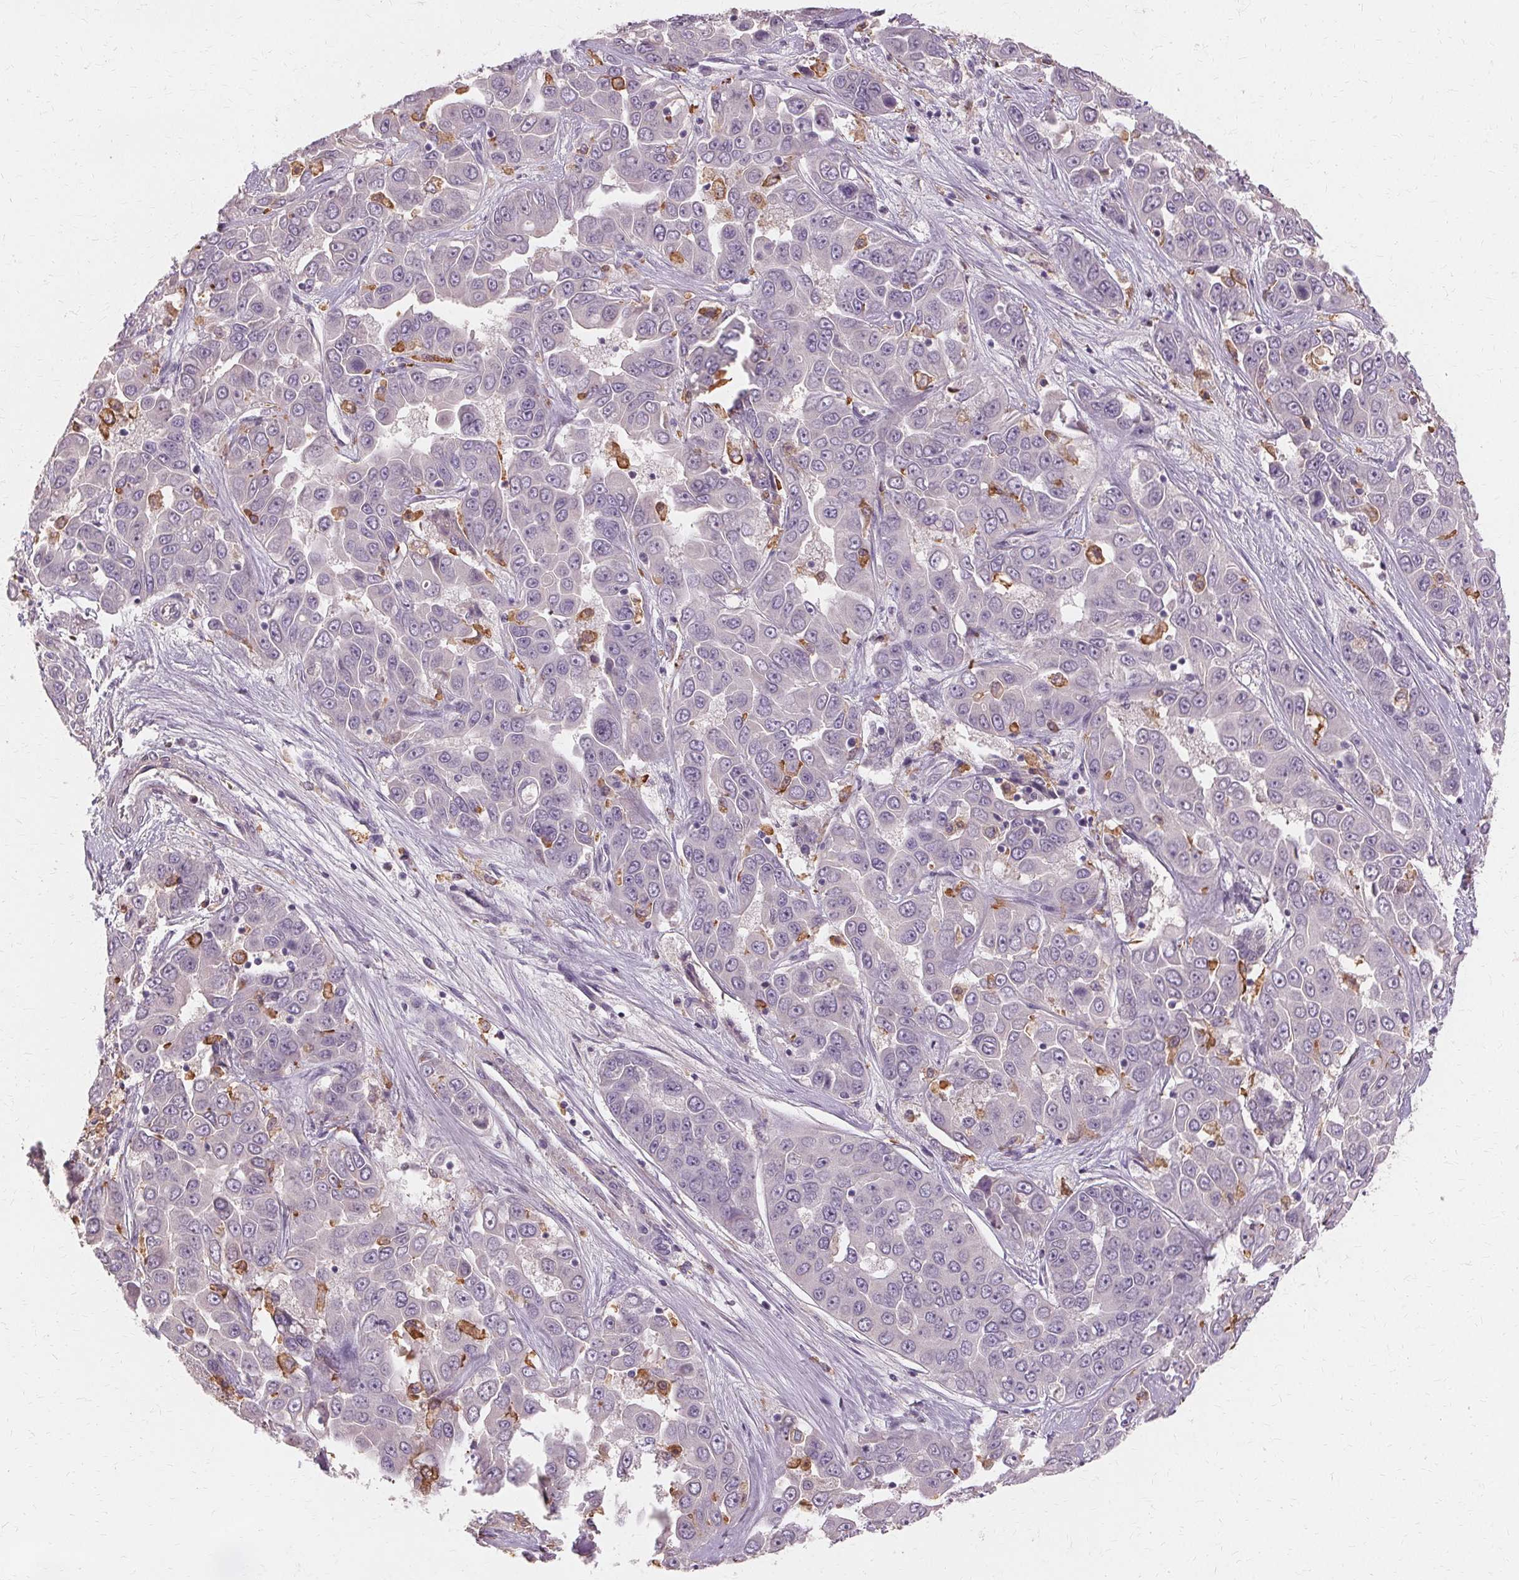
{"staining": {"intensity": "negative", "quantity": "none", "location": "none"}, "tissue": "liver cancer", "cell_type": "Tumor cells", "image_type": "cancer", "snomed": [{"axis": "morphology", "description": "Cholangiocarcinoma"}, {"axis": "topography", "description": "Liver"}], "caption": "IHC photomicrograph of neoplastic tissue: liver cancer (cholangiocarcinoma) stained with DAB reveals no significant protein expression in tumor cells.", "gene": "IFNGR1", "patient": {"sex": "female", "age": 52}}